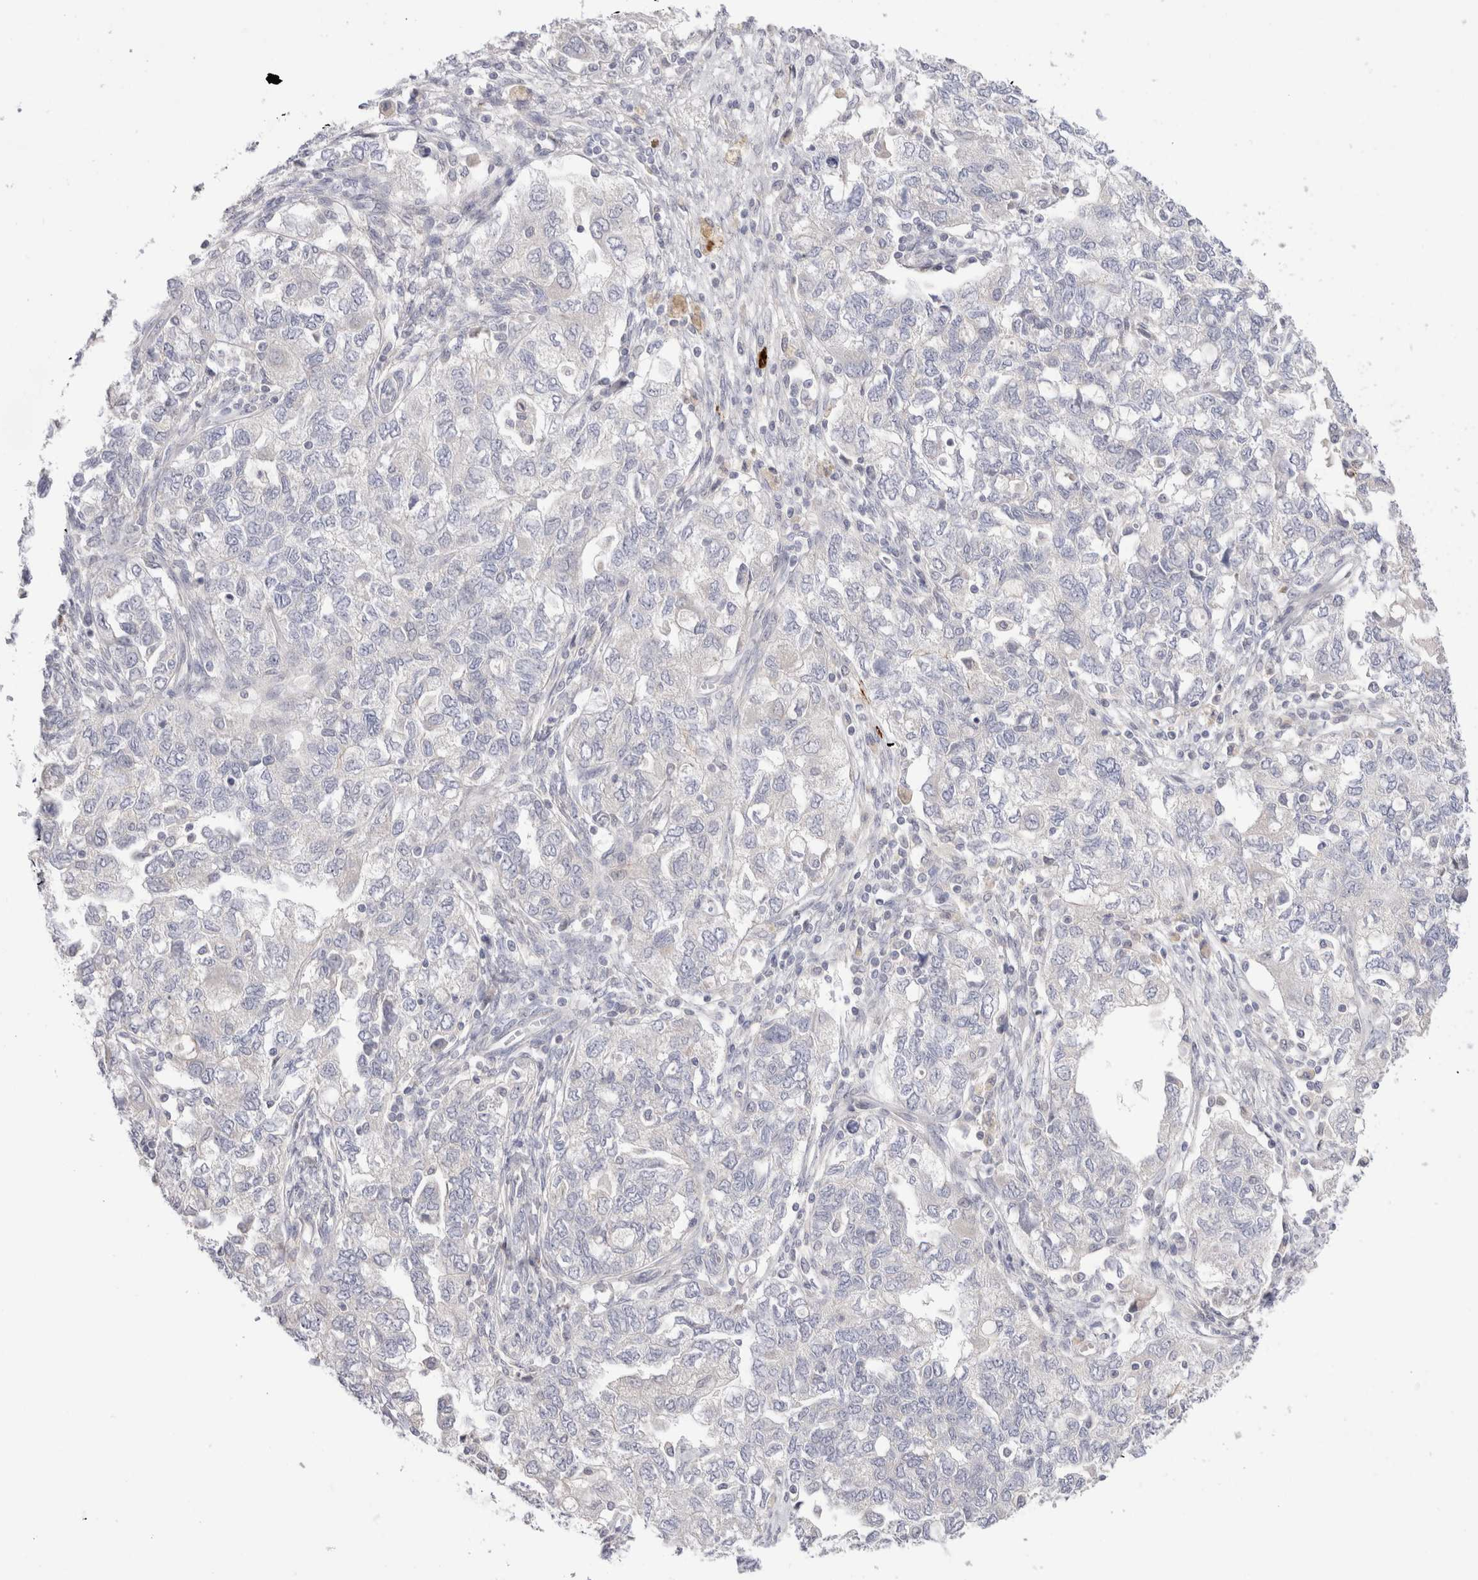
{"staining": {"intensity": "negative", "quantity": "none", "location": "none"}, "tissue": "ovarian cancer", "cell_type": "Tumor cells", "image_type": "cancer", "snomed": [{"axis": "morphology", "description": "Carcinoma, NOS"}, {"axis": "morphology", "description": "Cystadenocarcinoma, serous, NOS"}, {"axis": "topography", "description": "Ovary"}], "caption": "IHC of carcinoma (ovarian) reveals no staining in tumor cells.", "gene": "SPINK2", "patient": {"sex": "female", "age": 69}}